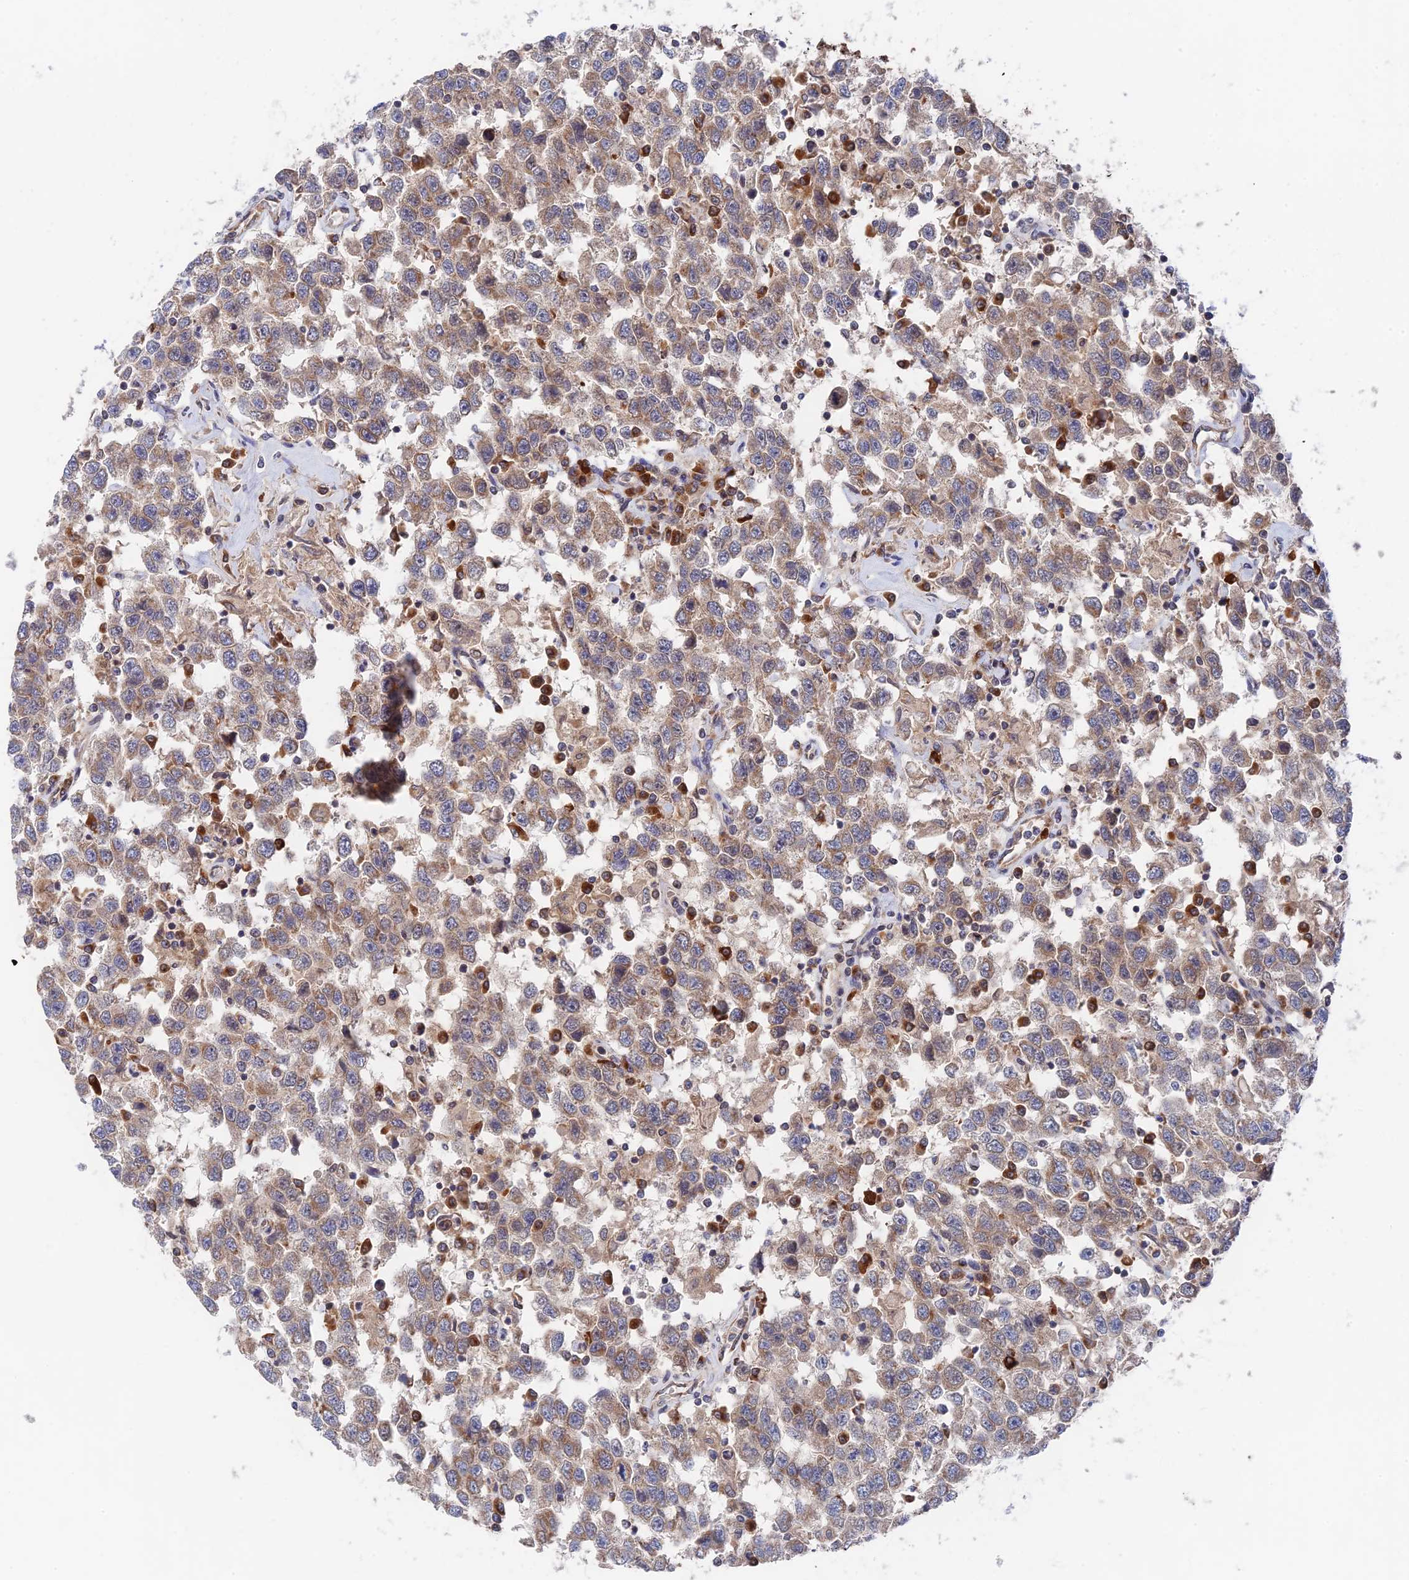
{"staining": {"intensity": "moderate", "quantity": ">75%", "location": "cytoplasmic/membranous"}, "tissue": "testis cancer", "cell_type": "Tumor cells", "image_type": "cancer", "snomed": [{"axis": "morphology", "description": "Seminoma, NOS"}, {"axis": "topography", "description": "Testis"}], "caption": "The photomicrograph reveals a brown stain indicating the presence of a protein in the cytoplasmic/membranous of tumor cells in testis cancer (seminoma).", "gene": "ZNF320", "patient": {"sex": "male", "age": 41}}